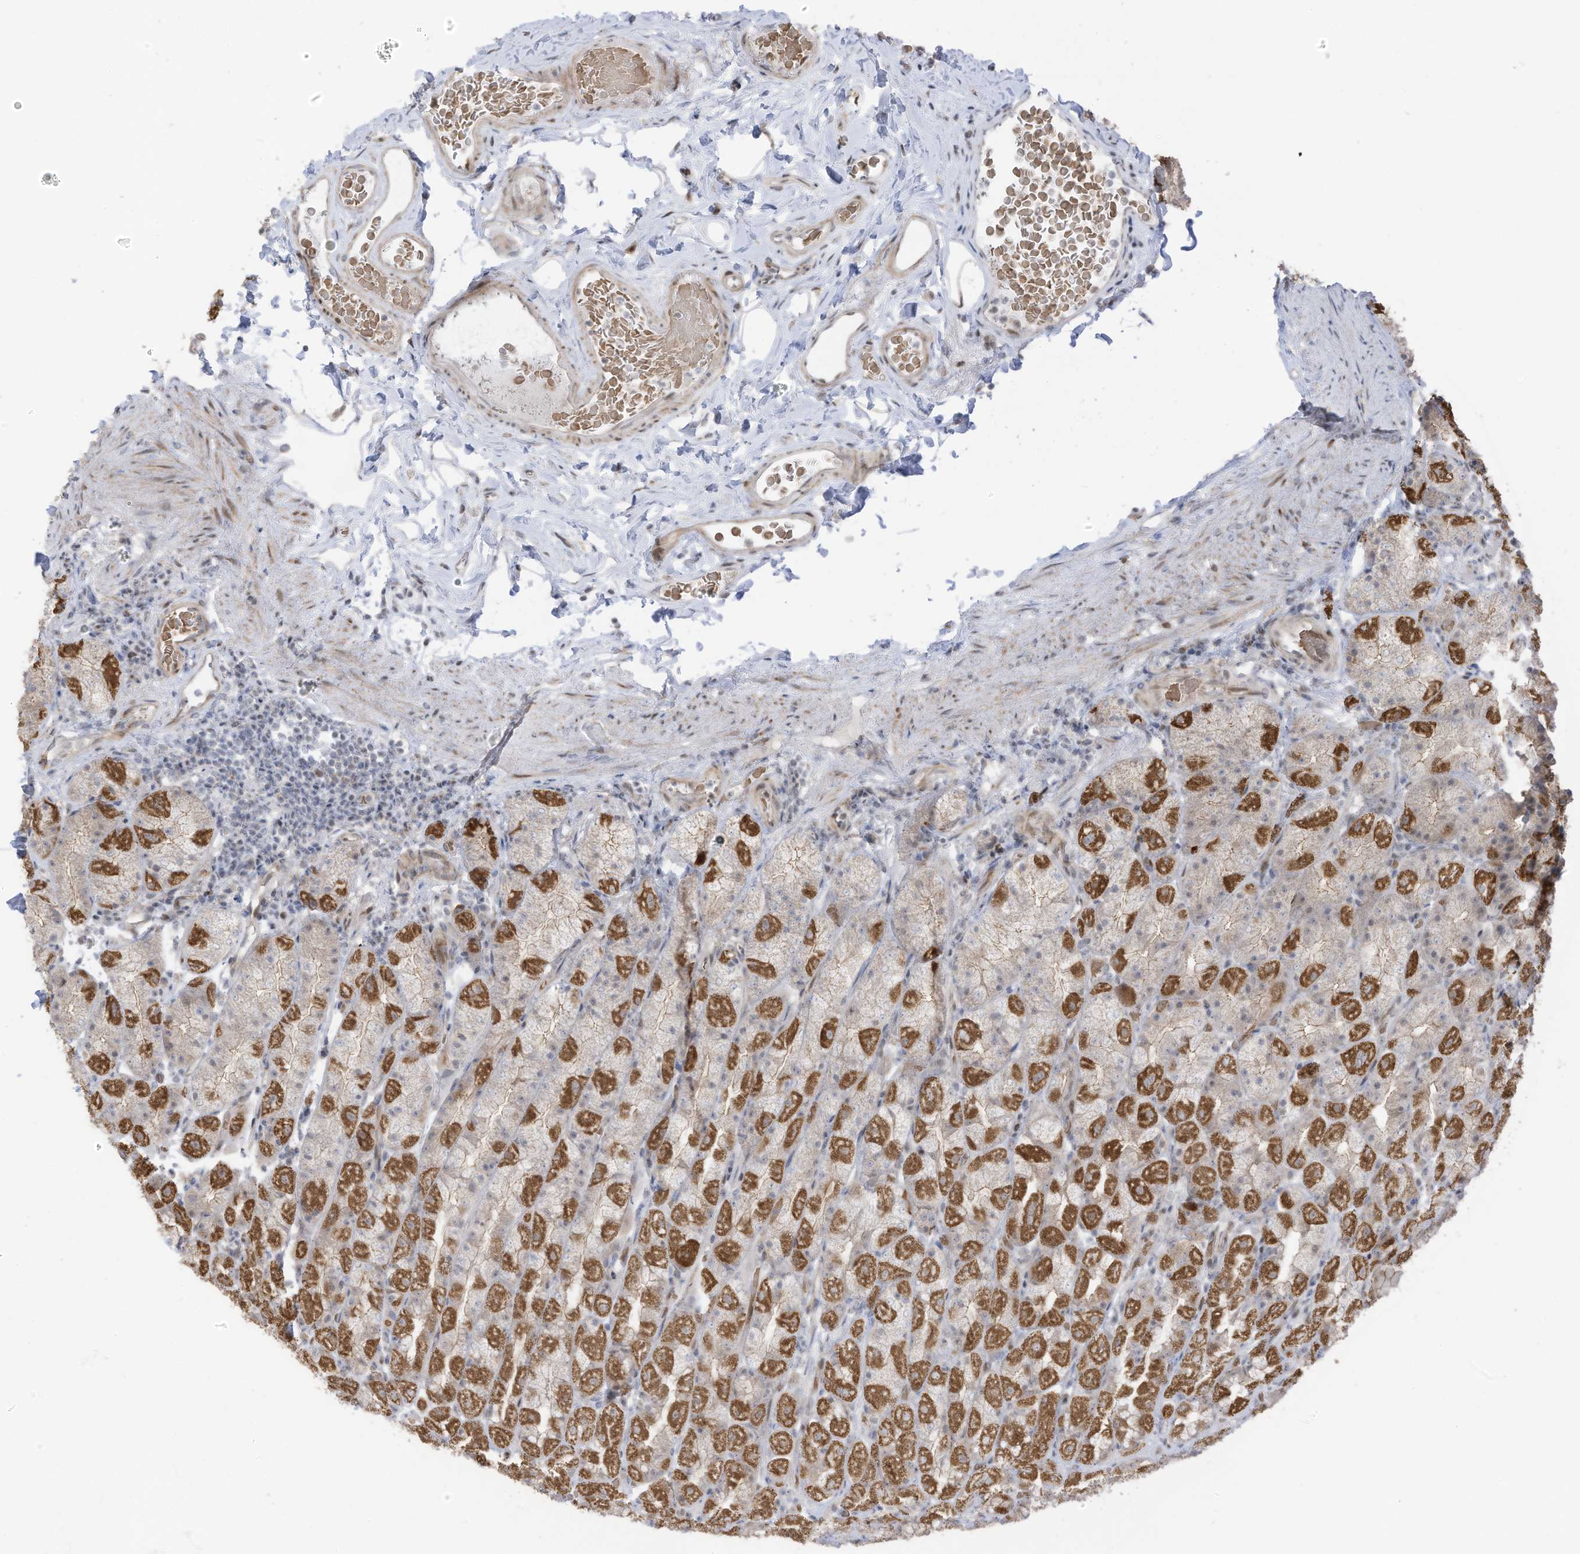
{"staining": {"intensity": "strong", "quantity": "25%-75%", "location": "cytoplasmic/membranous,nuclear"}, "tissue": "stomach", "cell_type": "Glandular cells", "image_type": "normal", "snomed": [{"axis": "morphology", "description": "Normal tissue, NOS"}, {"axis": "topography", "description": "Stomach, upper"}], "caption": "High-magnification brightfield microscopy of unremarkable stomach stained with DAB (brown) and counterstained with hematoxylin (blue). glandular cells exhibit strong cytoplasmic/membranous,nuclear staining is present in approximately25%-75% of cells.", "gene": "ZCWPW2", "patient": {"sex": "male", "age": 68}}